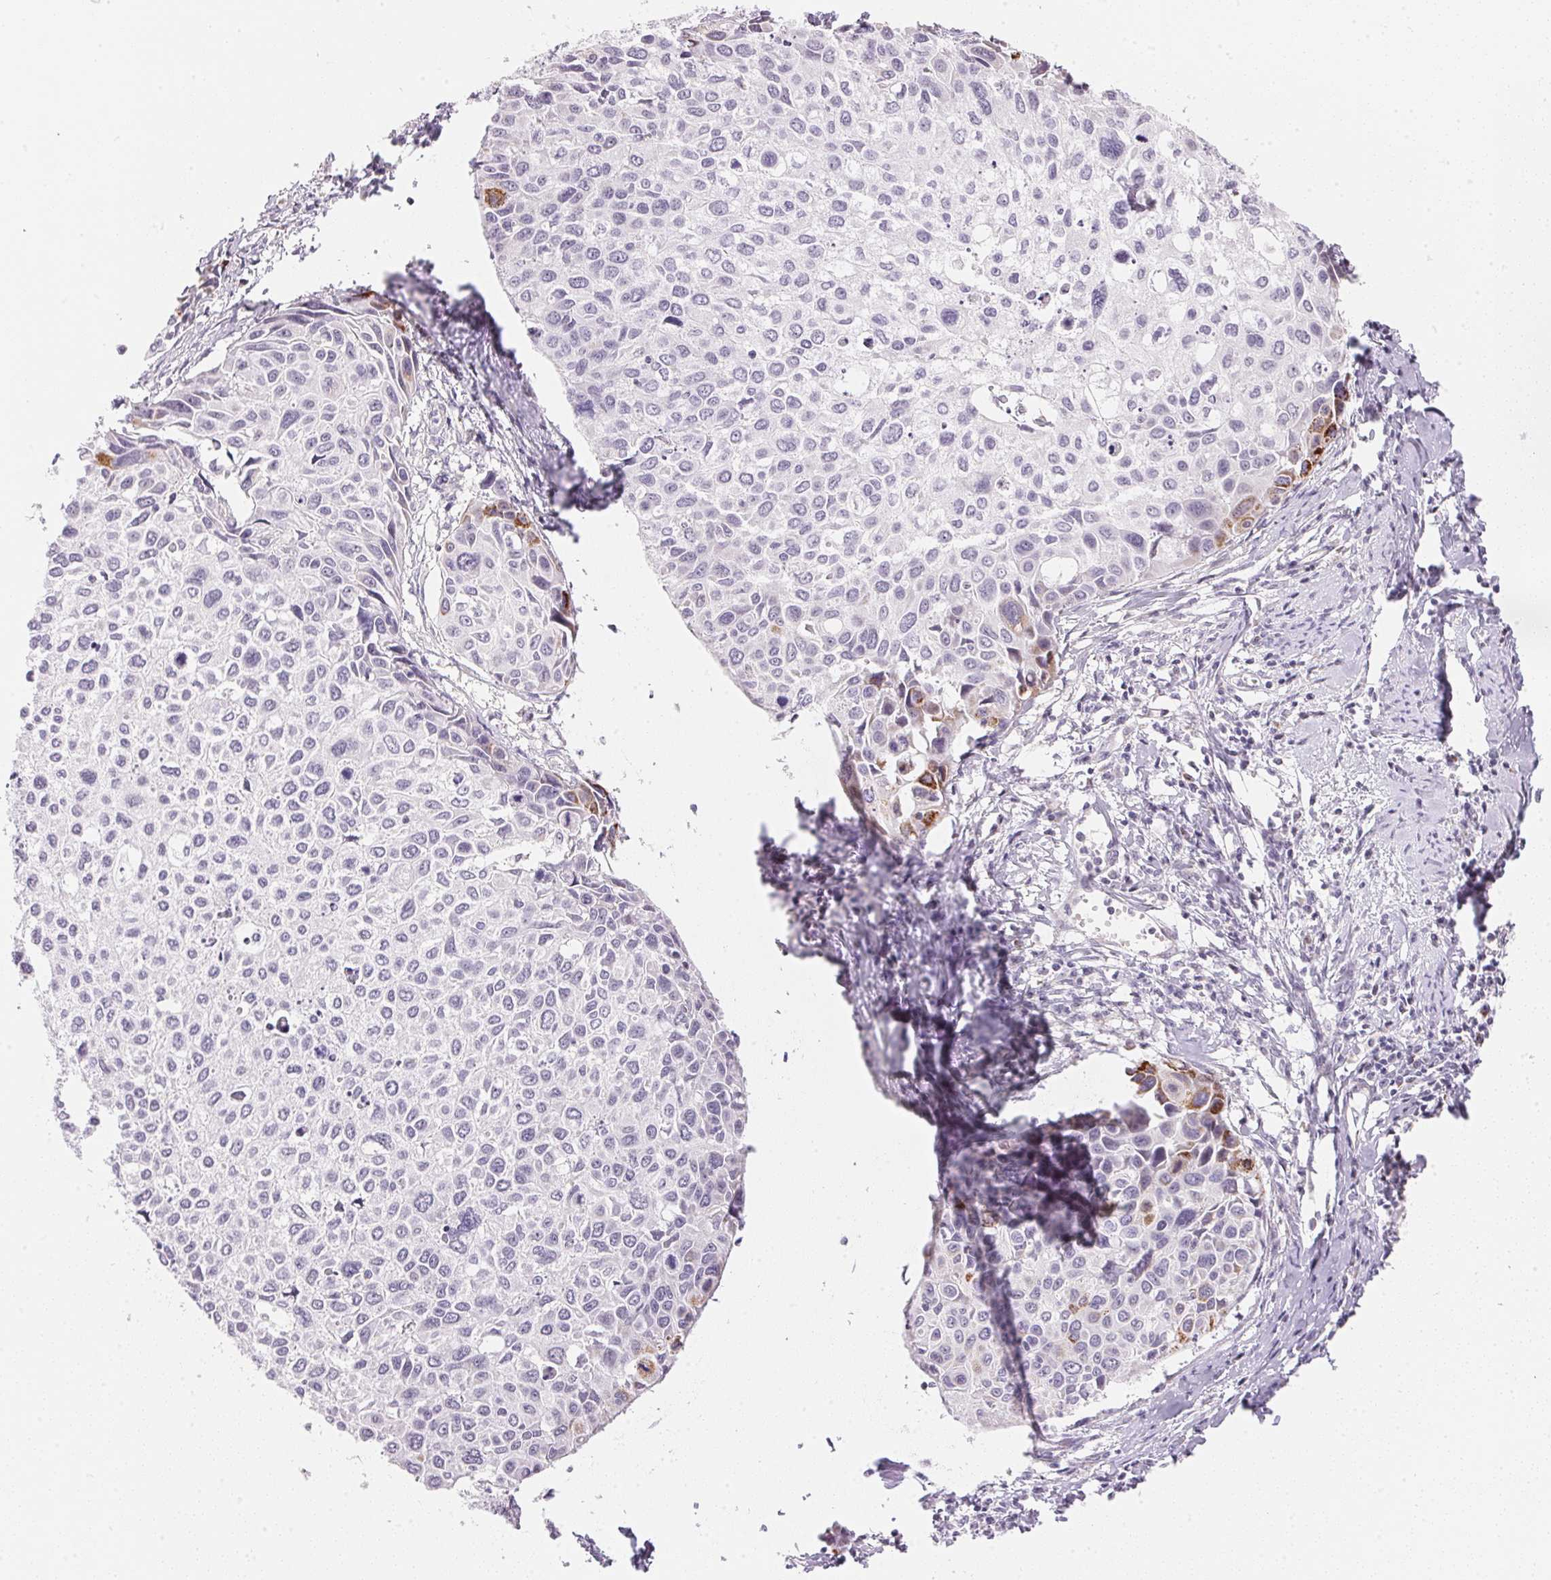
{"staining": {"intensity": "moderate", "quantity": "<25%", "location": "cytoplasmic/membranous"}, "tissue": "cervical cancer", "cell_type": "Tumor cells", "image_type": "cancer", "snomed": [{"axis": "morphology", "description": "Squamous cell carcinoma, NOS"}, {"axis": "topography", "description": "Cervix"}], "caption": "High-magnification brightfield microscopy of cervical cancer (squamous cell carcinoma) stained with DAB (brown) and counterstained with hematoxylin (blue). tumor cells exhibit moderate cytoplasmic/membranous staining is identified in about<25% of cells.", "gene": "GIPC2", "patient": {"sex": "female", "age": 50}}